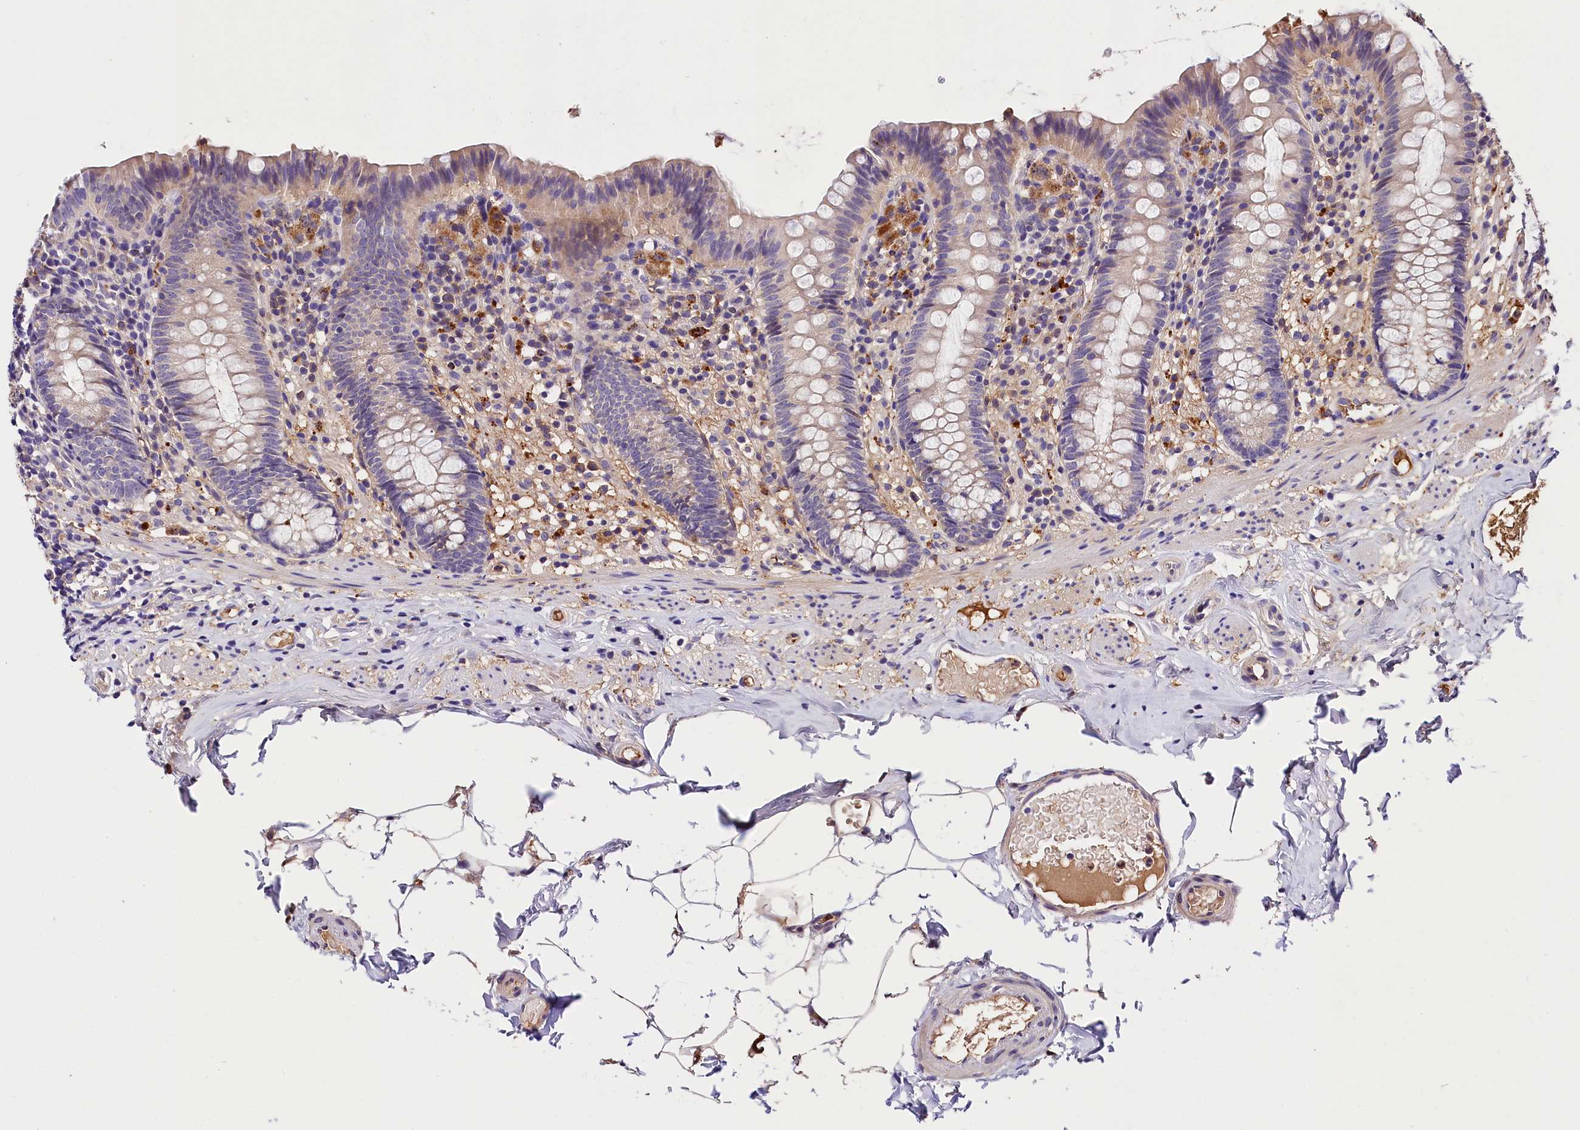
{"staining": {"intensity": "moderate", "quantity": "<25%", "location": "cytoplasmic/membranous"}, "tissue": "appendix", "cell_type": "Glandular cells", "image_type": "normal", "snomed": [{"axis": "morphology", "description": "Normal tissue, NOS"}, {"axis": "topography", "description": "Appendix"}], "caption": "A photomicrograph of appendix stained for a protein displays moderate cytoplasmic/membranous brown staining in glandular cells. (DAB IHC, brown staining for protein, blue staining for nuclei).", "gene": "ARMC6", "patient": {"sex": "male", "age": 55}}